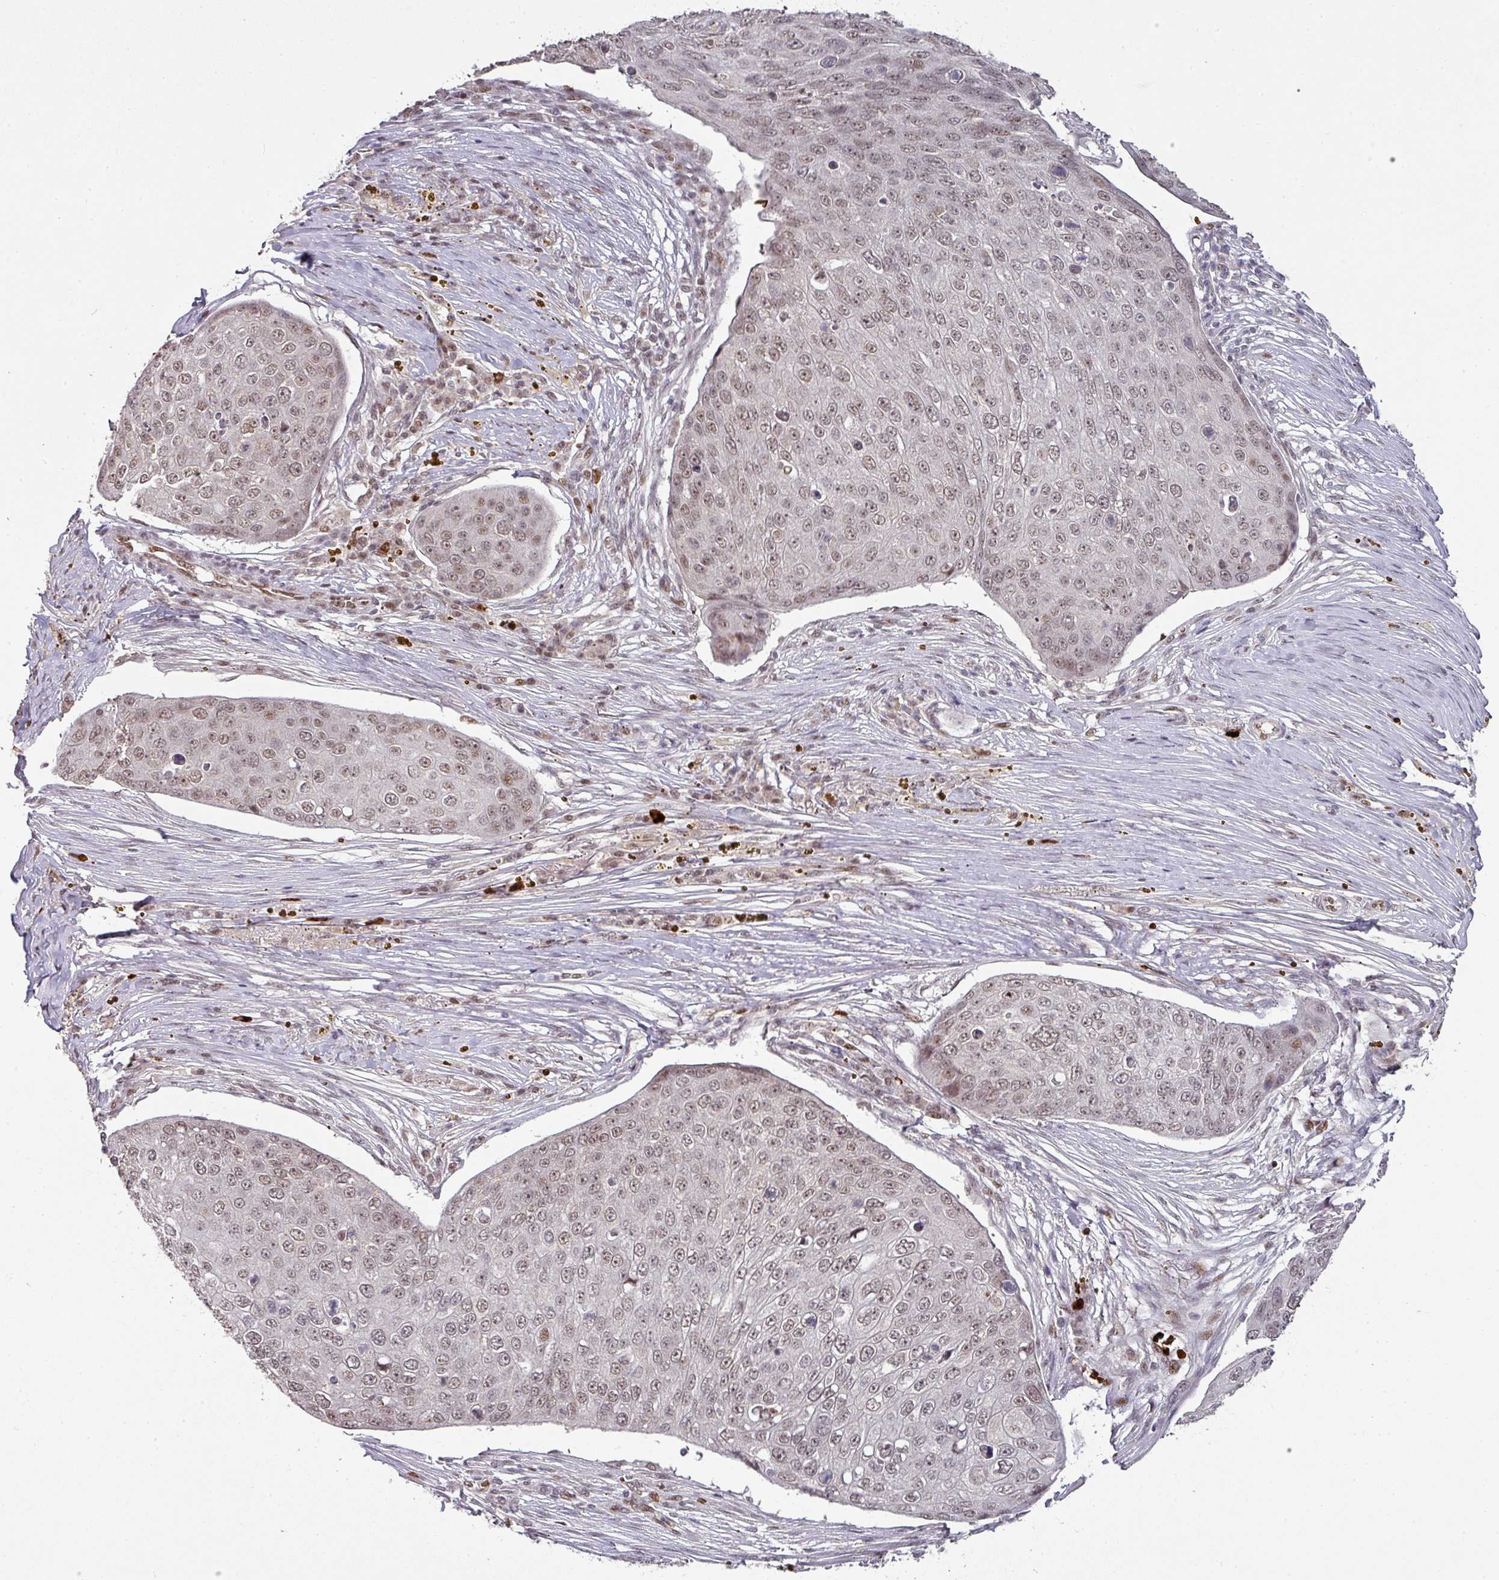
{"staining": {"intensity": "weak", "quantity": "<25%", "location": "nuclear"}, "tissue": "skin cancer", "cell_type": "Tumor cells", "image_type": "cancer", "snomed": [{"axis": "morphology", "description": "Squamous cell carcinoma, NOS"}, {"axis": "topography", "description": "Skin"}], "caption": "Skin squamous cell carcinoma was stained to show a protein in brown. There is no significant positivity in tumor cells. (Brightfield microscopy of DAB (3,3'-diaminobenzidine) immunohistochemistry (IHC) at high magnification).", "gene": "NEIL1", "patient": {"sex": "male", "age": 71}}